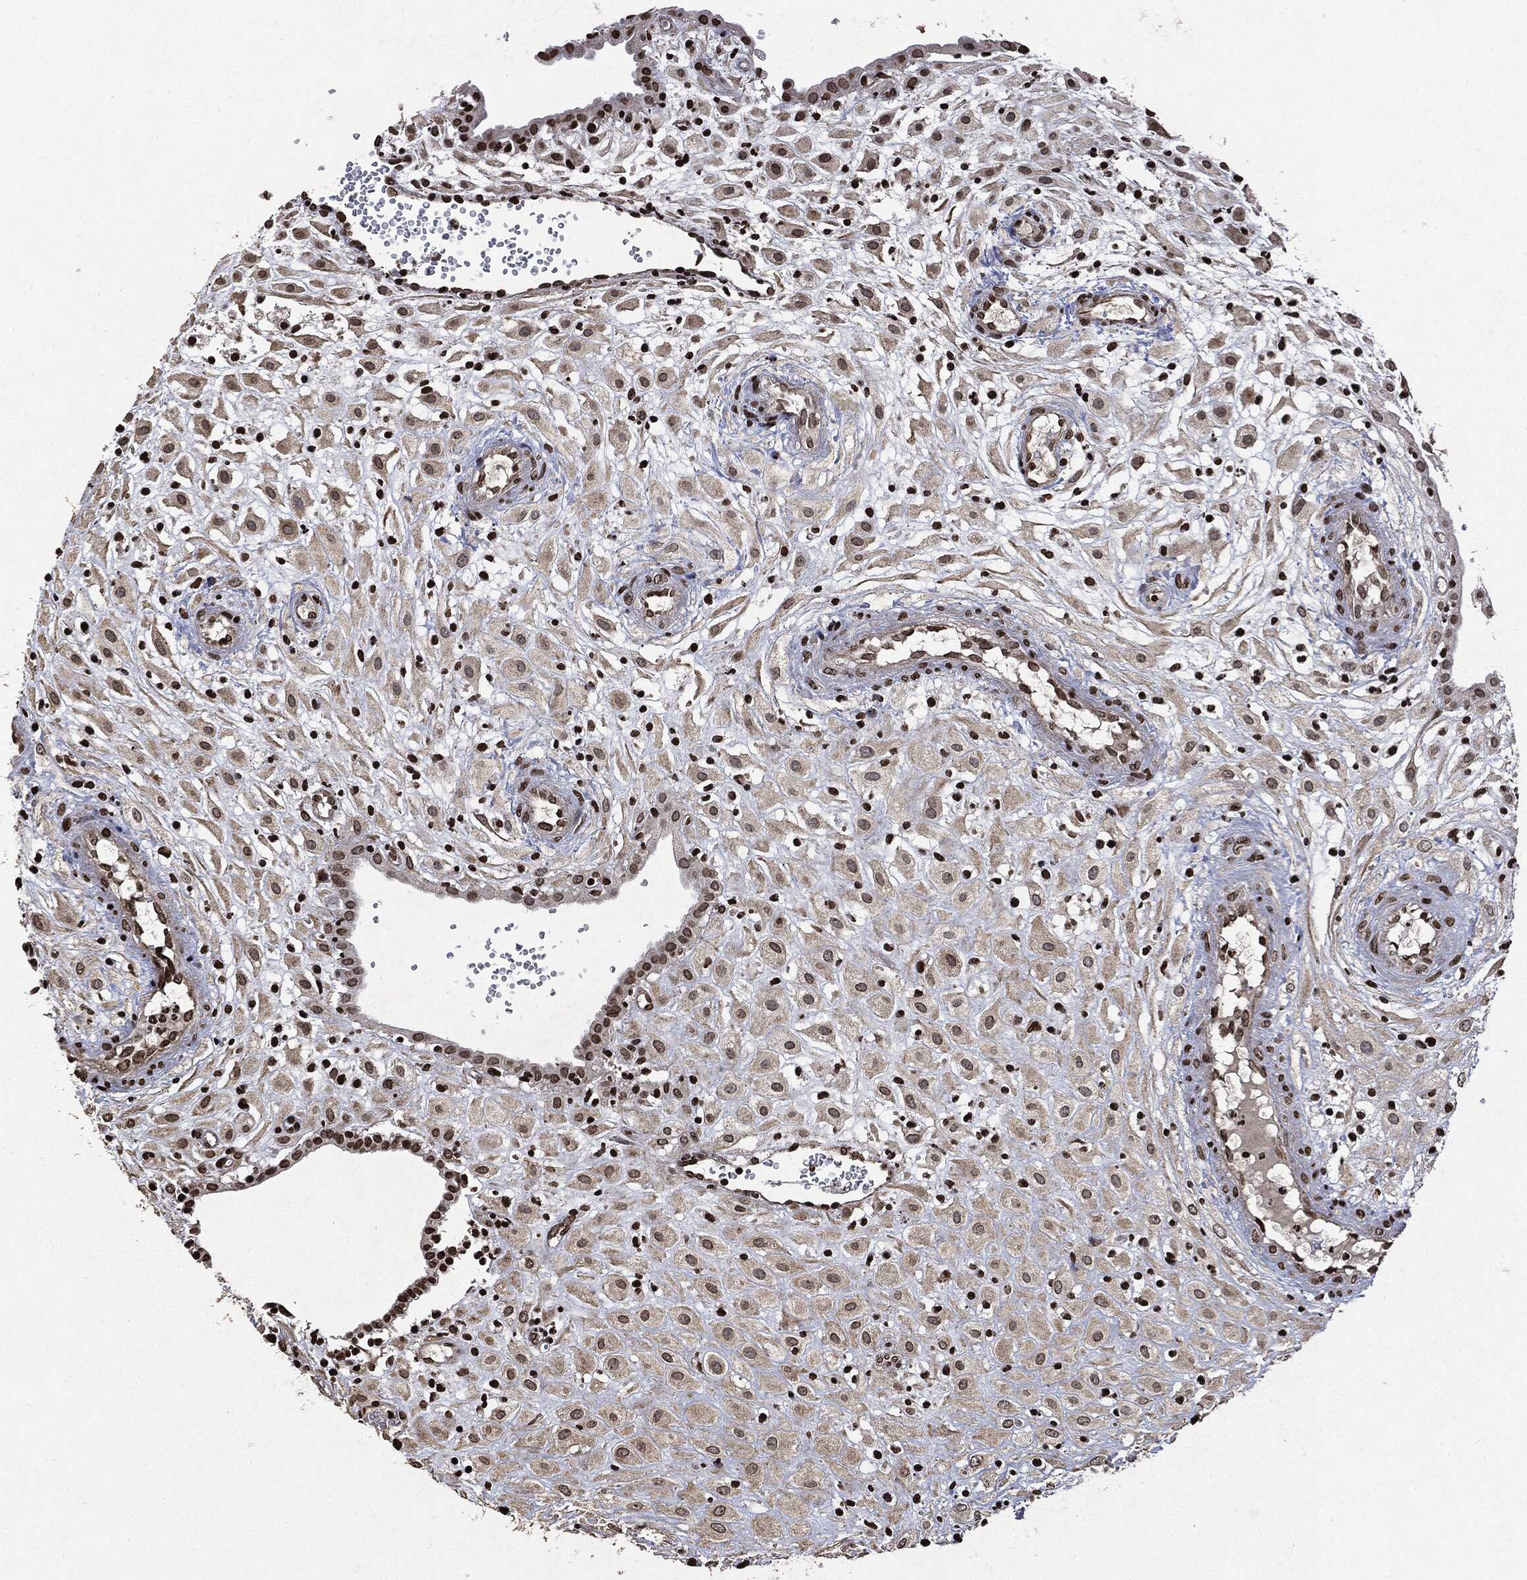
{"staining": {"intensity": "weak", "quantity": "25%-75%", "location": "cytoplasmic/membranous,nuclear"}, "tissue": "placenta", "cell_type": "Decidual cells", "image_type": "normal", "snomed": [{"axis": "morphology", "description": "Normal tissue, NOS"}, {"axis": "topography", "description": "Placenta"}], "caption": "Immunohistochemical staining of benign placenta reveals 25%-75% levels of weak cytoplasmic/membranous,nuclear protein expression in approximately 25%-75% of decidual cells.", "gene": "JUN", "patient": {"sex": "female", "age": 24}}